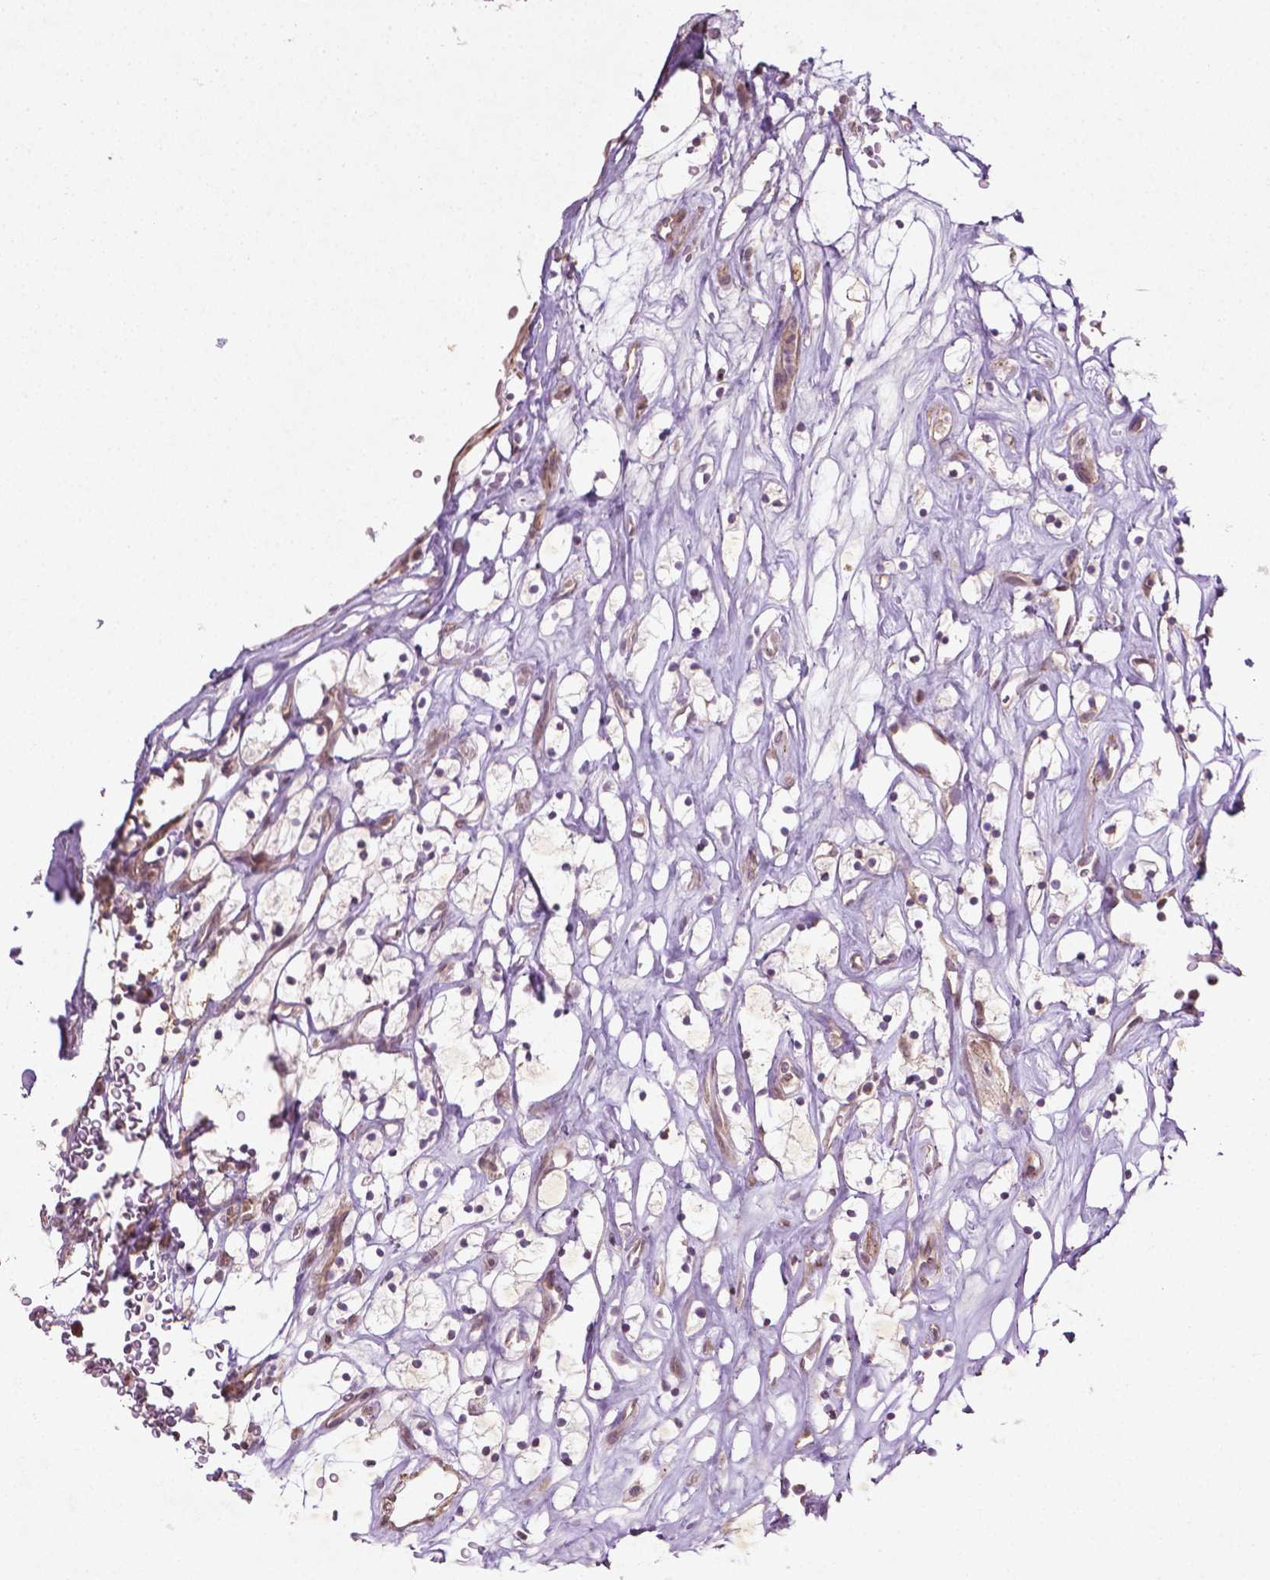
{"staining": {"intensity": "negative", "quantity": "none", "location": "none"}, "tissue": "renal cancer", "cell_type": "Tumor cells", "image_type": "cancer", "snomed": [{"axis": "morphology", "description": "Adenocarcinoma, NOS"}, {"axis": "topography", "description": "Kidney"}], "caption": "Renal adenocarcinoma was stained to show a protein in brown. There is no significant positivity in tumor cells.", "gene": "TCHP", "patient": {"sex": "female", "age": 64}}